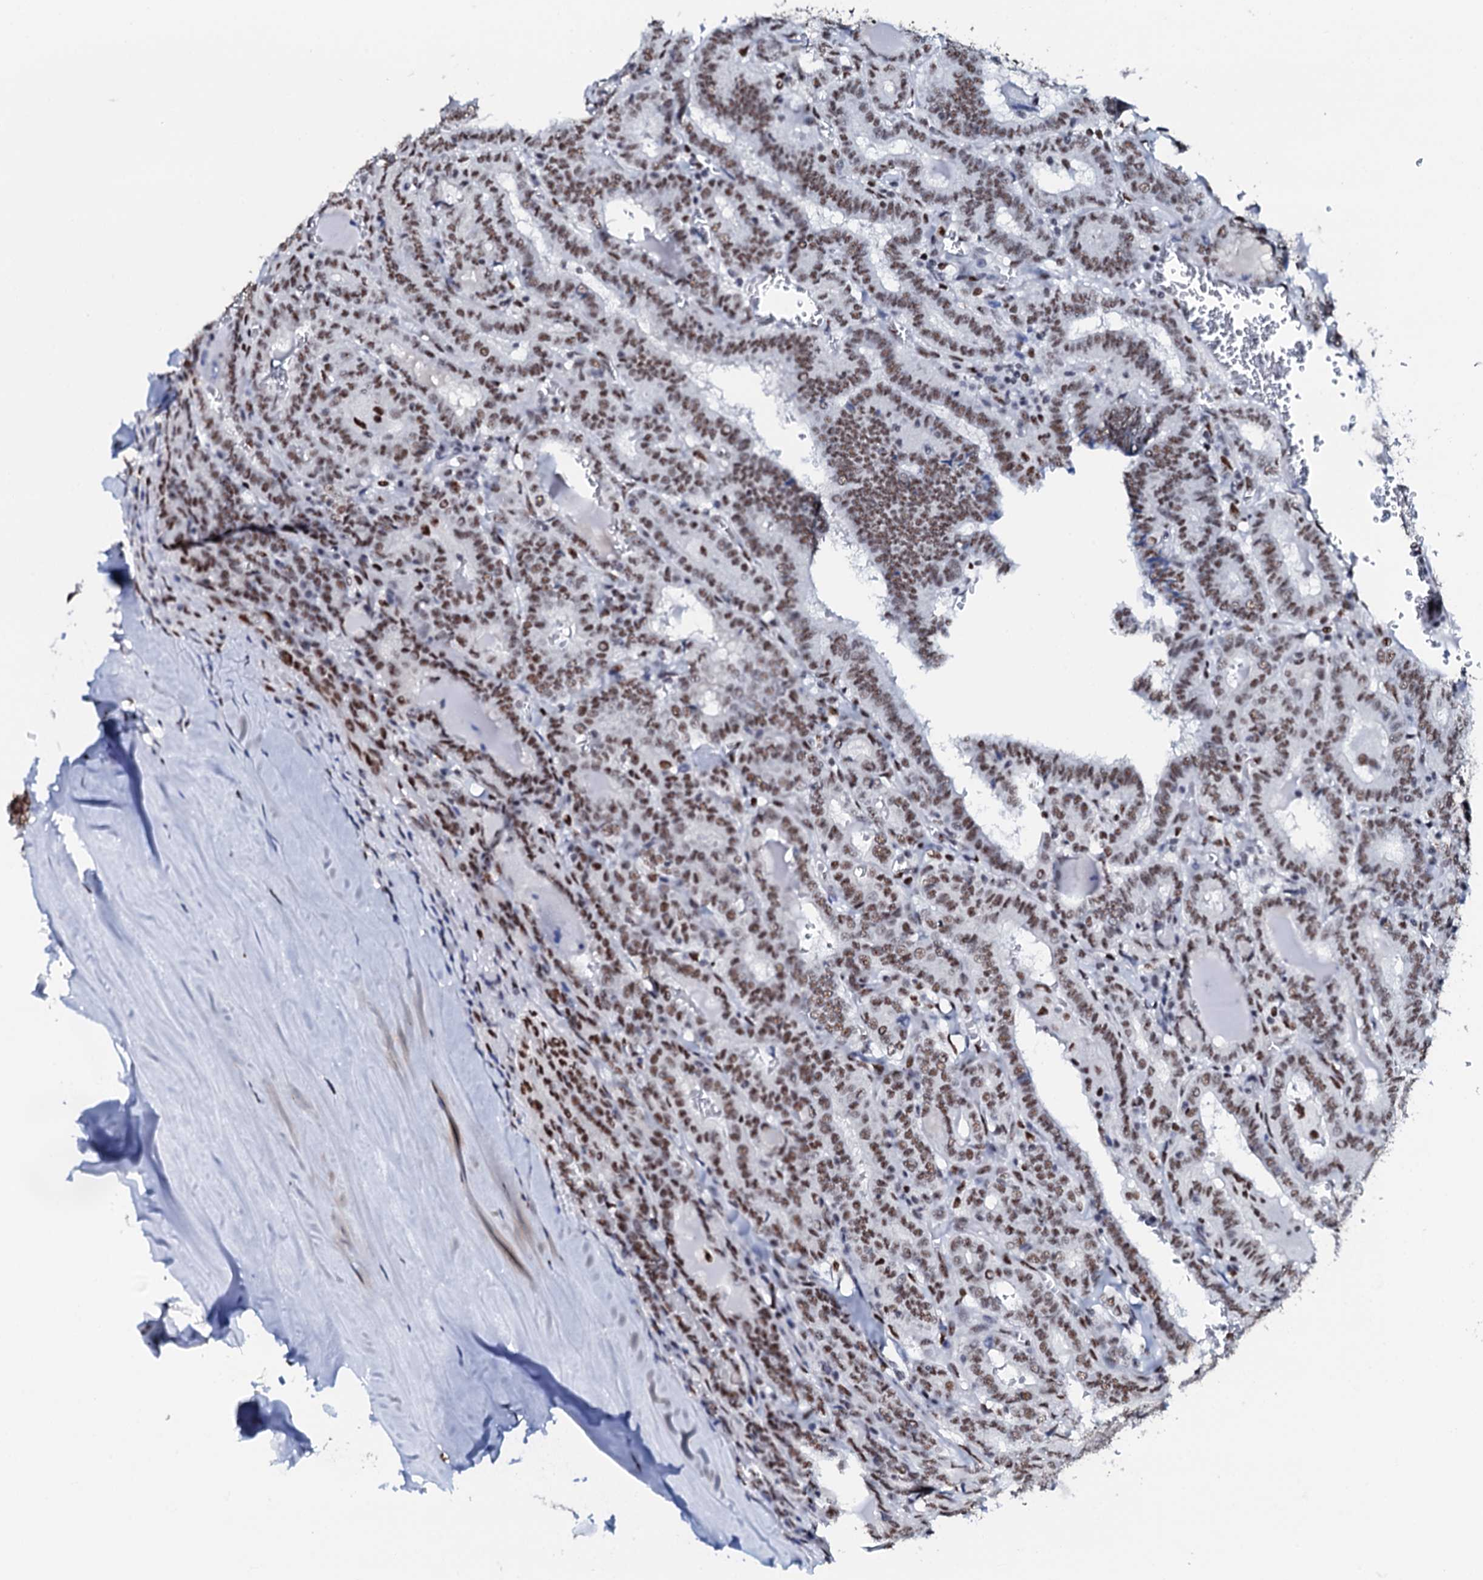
{"staining": {"intensity": "moderate", "quantity": ">75%", "location": "nuclear"}, "tissue": "thyroid cancer", "cell_type": "Tumor cells", "image_type": "cancer", "snomed": [{"axis": "morphology", "description": "Papillary adenocarcinoma, NOS"}, {"axis": "topography", "description": "Thyroid gland"}], "caption": "Immunohistochemical staining of thyroid cancer demonstrates medium levels of moderate nuclear positivity in about >75% of tumor cells.", "gene": "NKAPD1", "patient": {"sex": "female", "age": 72}}